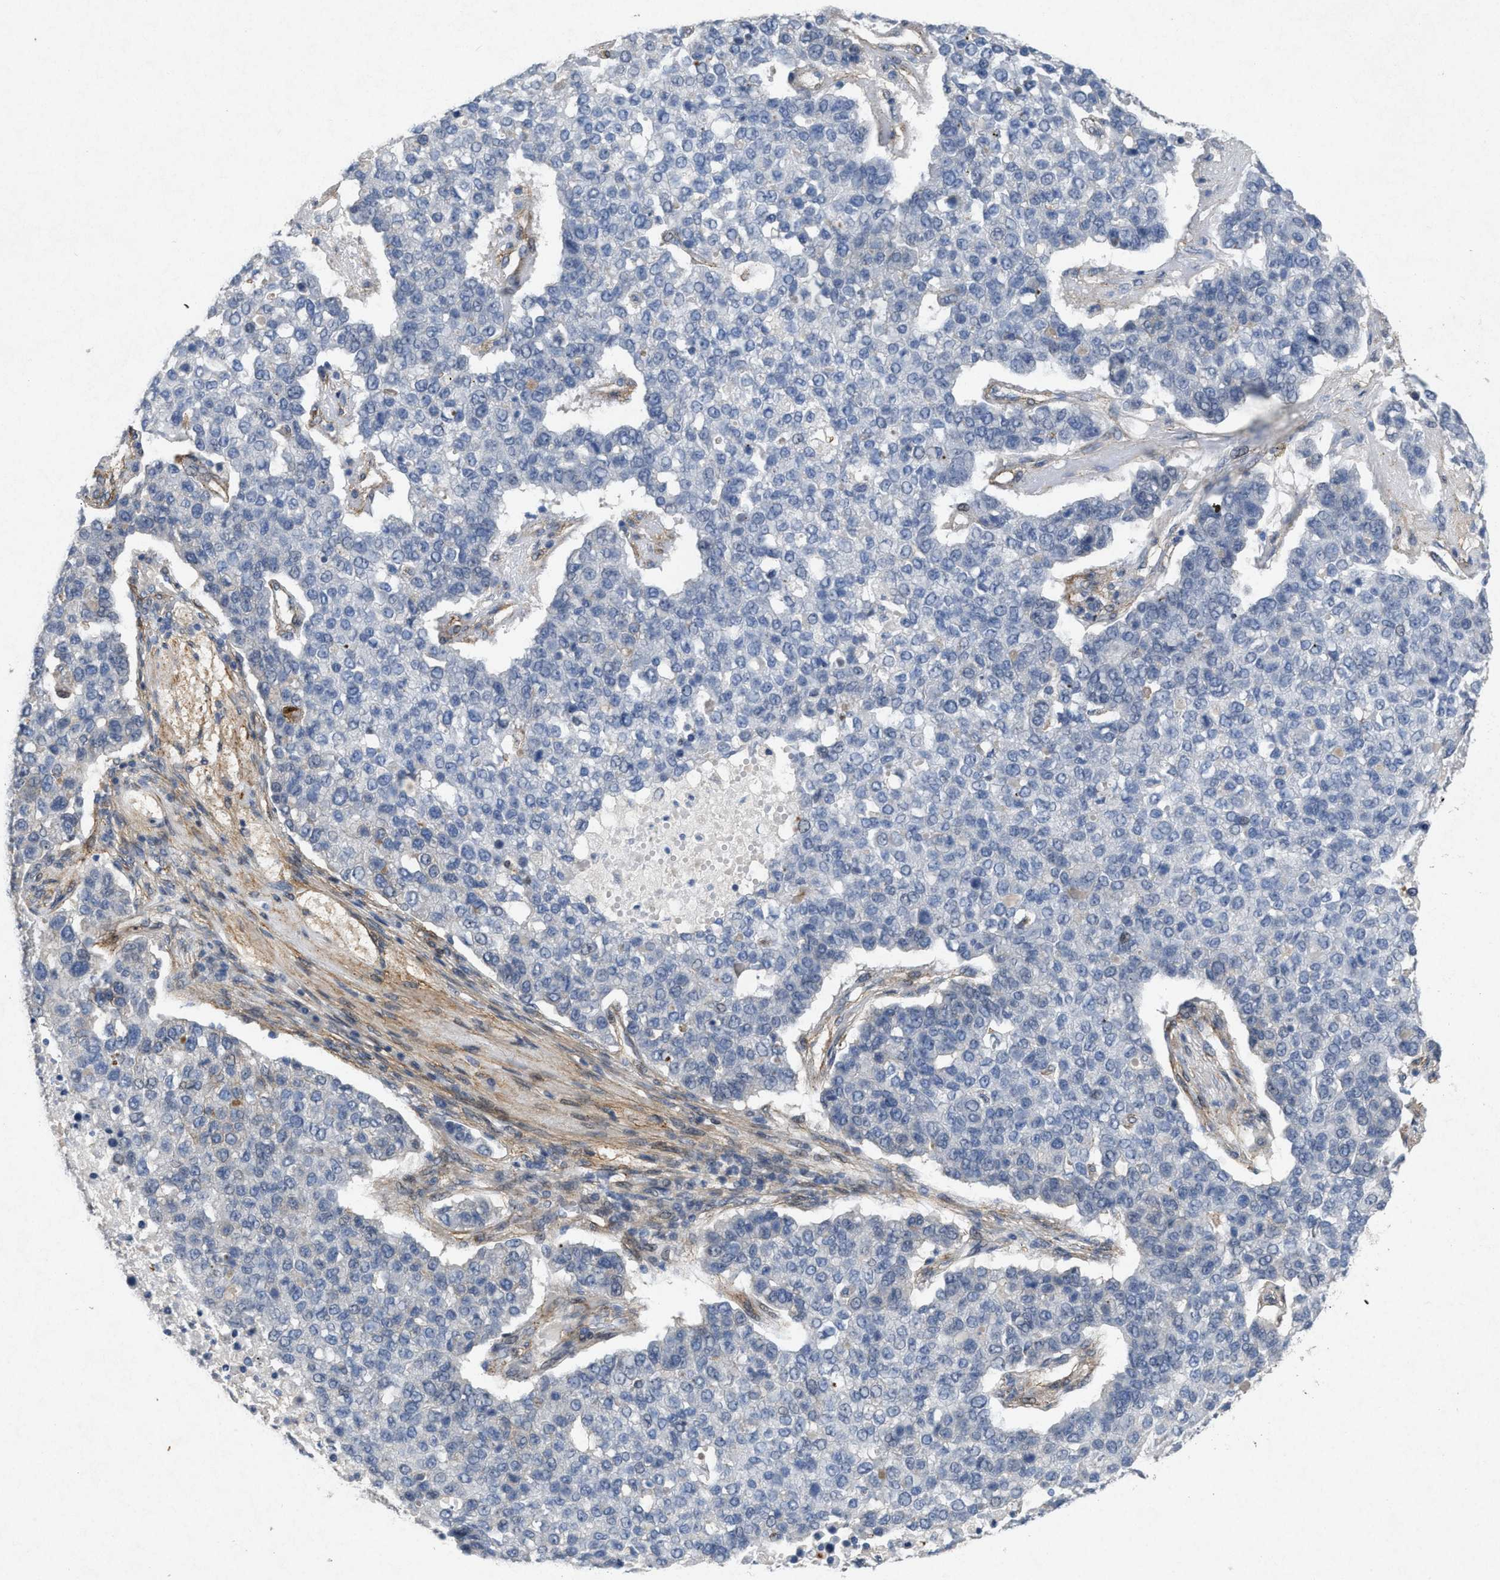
{"staining": {"intensity": "negative", "quantity": "none", "location": "none"}, "tissue": "pancreatic cancer", "cell_type": "Tumor cells", "image_type": "cancer", "snomed": [{"axis": "morphology", "description": "Adenocarcinoma, NOS"}, {"axis": "topography", "description": "Pancreas"}], "caption": "The histopathology image shows no staining of tumor cells in pancreatic adenocarcinoma.", "gene": "PDGFRA", "patient": {"sex": "female", "age": 61}}